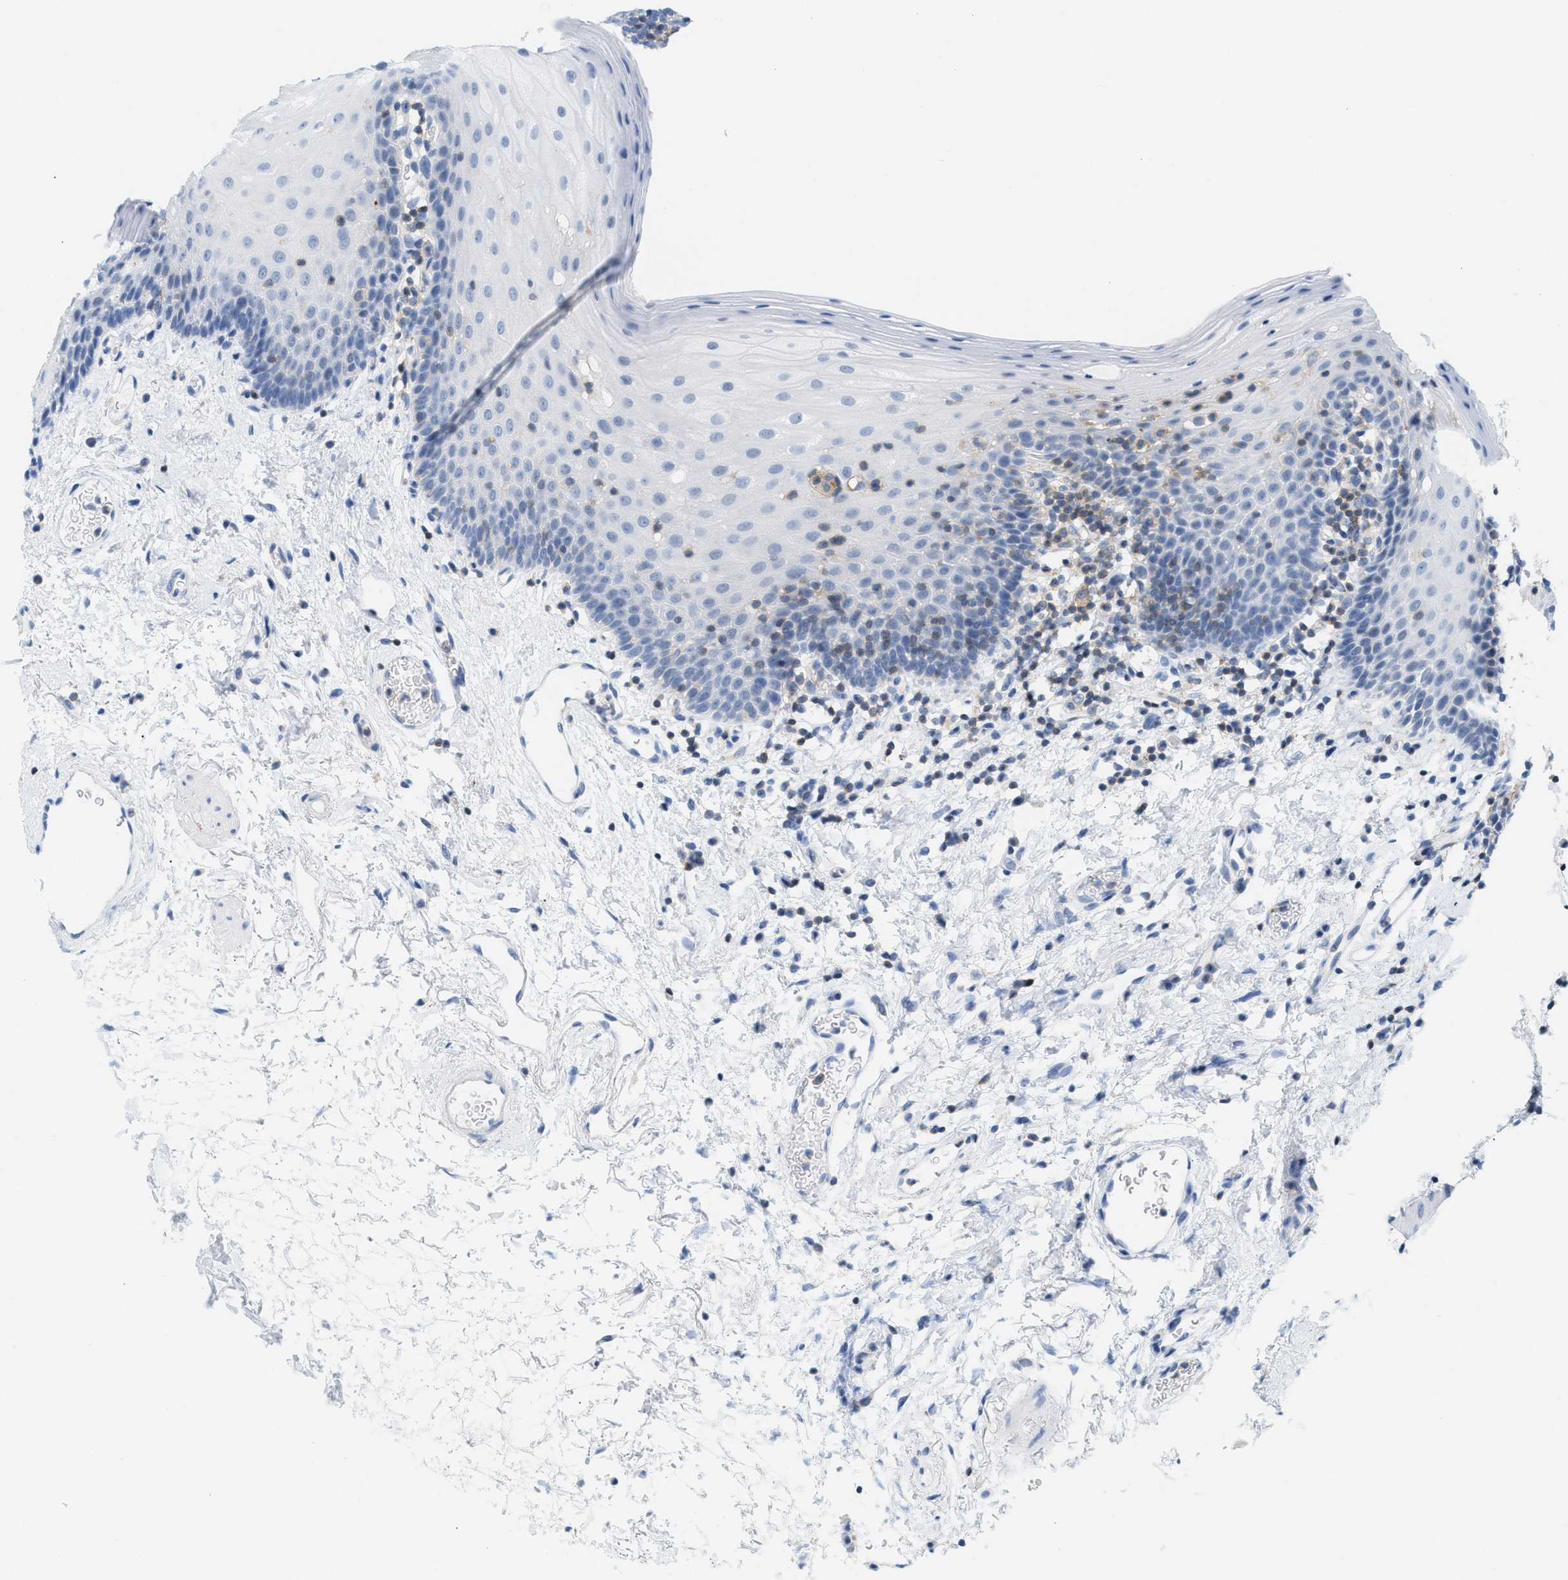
{"staining": {"intensity": "negative", "quantity": "none", "location": "none"}, "tissue": "oral mucosa", "cell_type": "Squamous epithelial cells", "image_type": "normal", "snomed": [{"axis": "morphology", "description": "Normal tissue, NOS"}, {"axis": "topography", "description": "Oral tissue"}], "caption": "Protein analysis of benign oral mucosa demonstrates no significant positivity in squamous epithelial cells. (DAB immunohistochemistry with hematoxylin counter stain).", "gene": "IL16", "patient": {"sex": "male", "age": 66}}